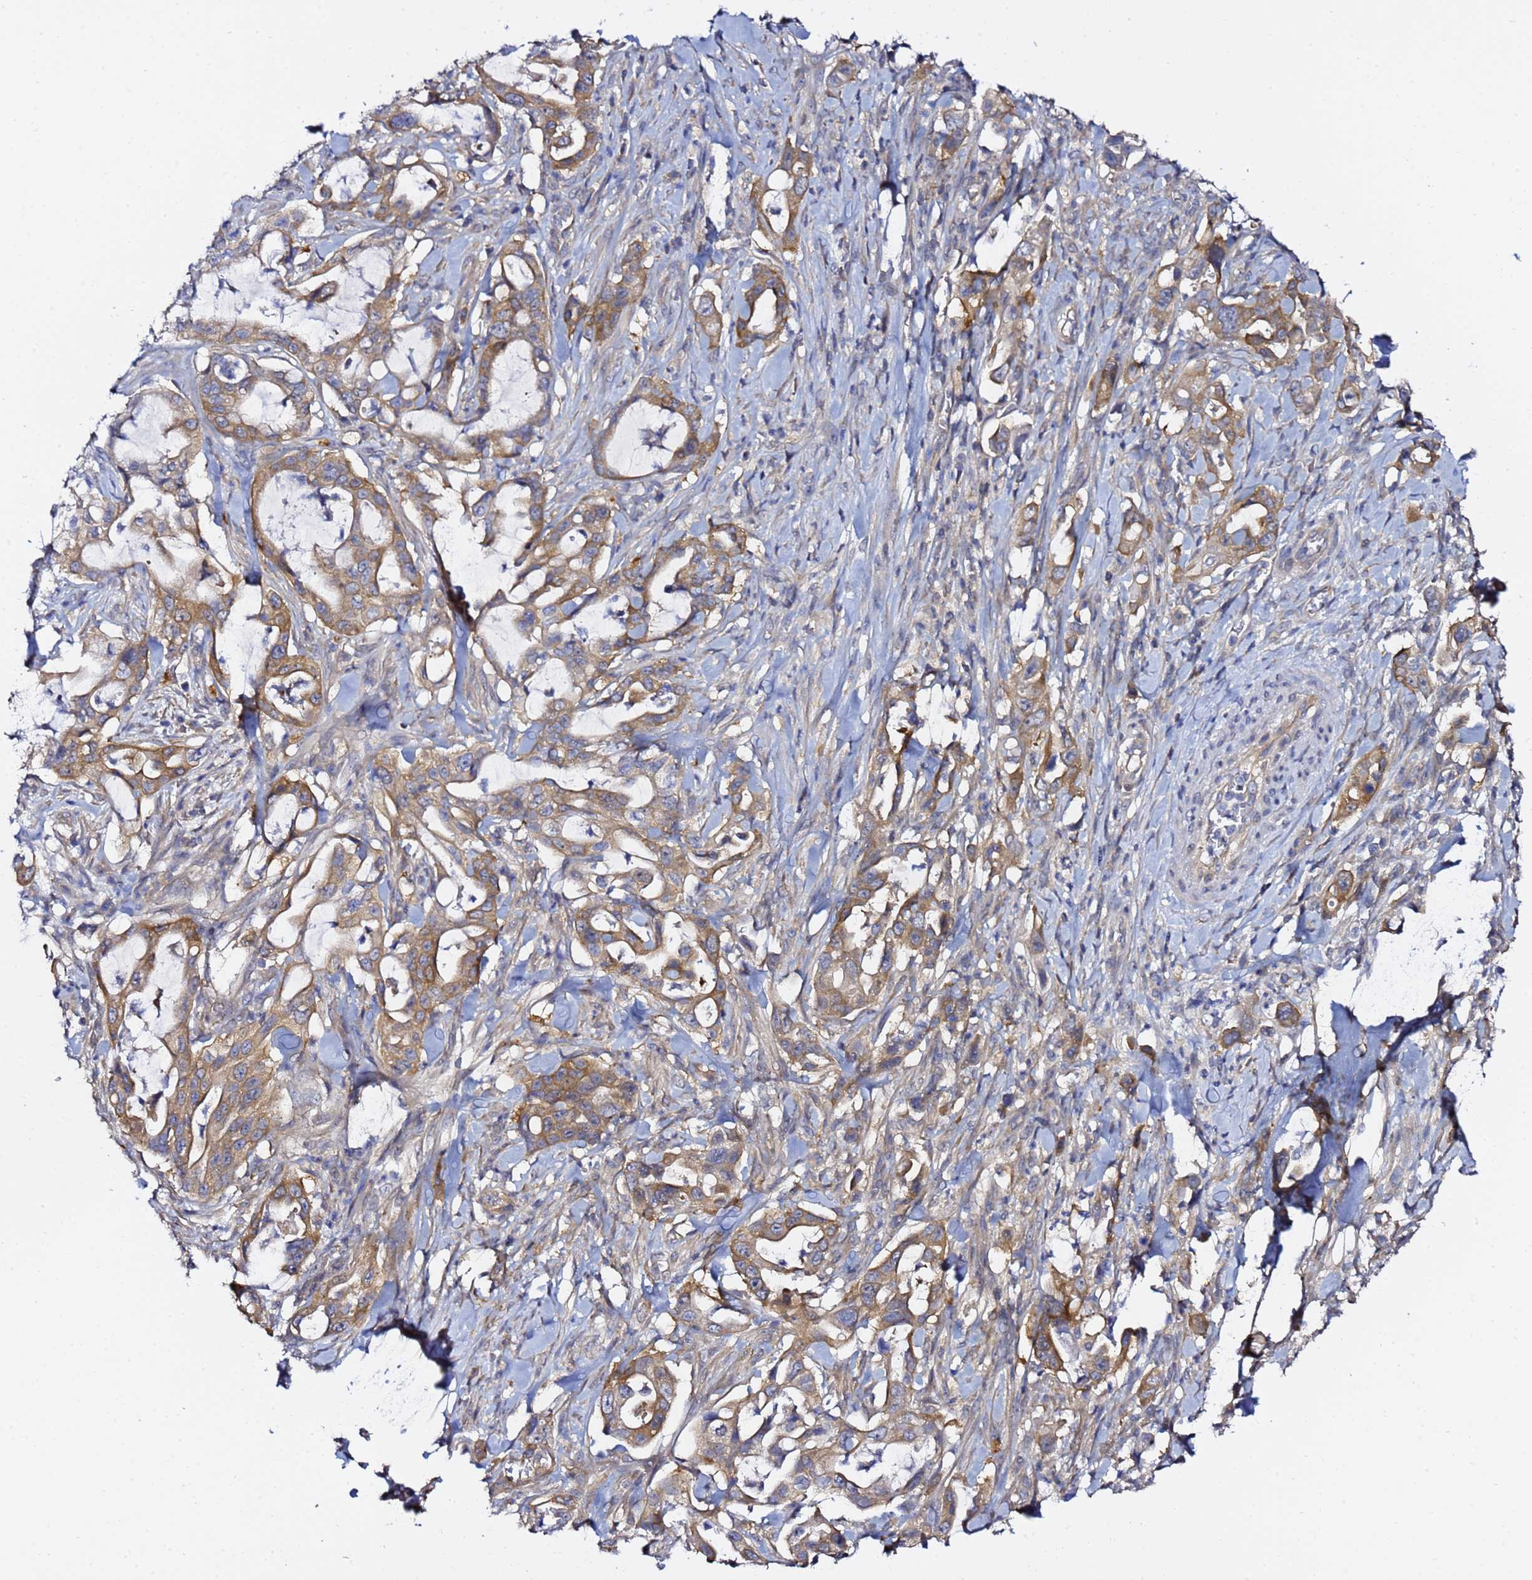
{"staining": {"intensity": "moderate", "quantity": ">75%", "location": "cytoplasmic/membranous"}, "tissue": "pancreatic cancer", "cell_type": "Tumor cells", "image_type": "cancer", "snomed": [{"axis": "morphology", "description": "Adenocarcinoma, NOS"}, {"axis": "topography", "description": "Pancreas"}], "caption": "Tumor cells show medium levels of moderate cytoplasmic/membranous positivity in about >75% of cells in human pancreatic cancer (adenocarcinoma).", "gene": "LENG1", "patient": {"sex": "female", "age": 61}}